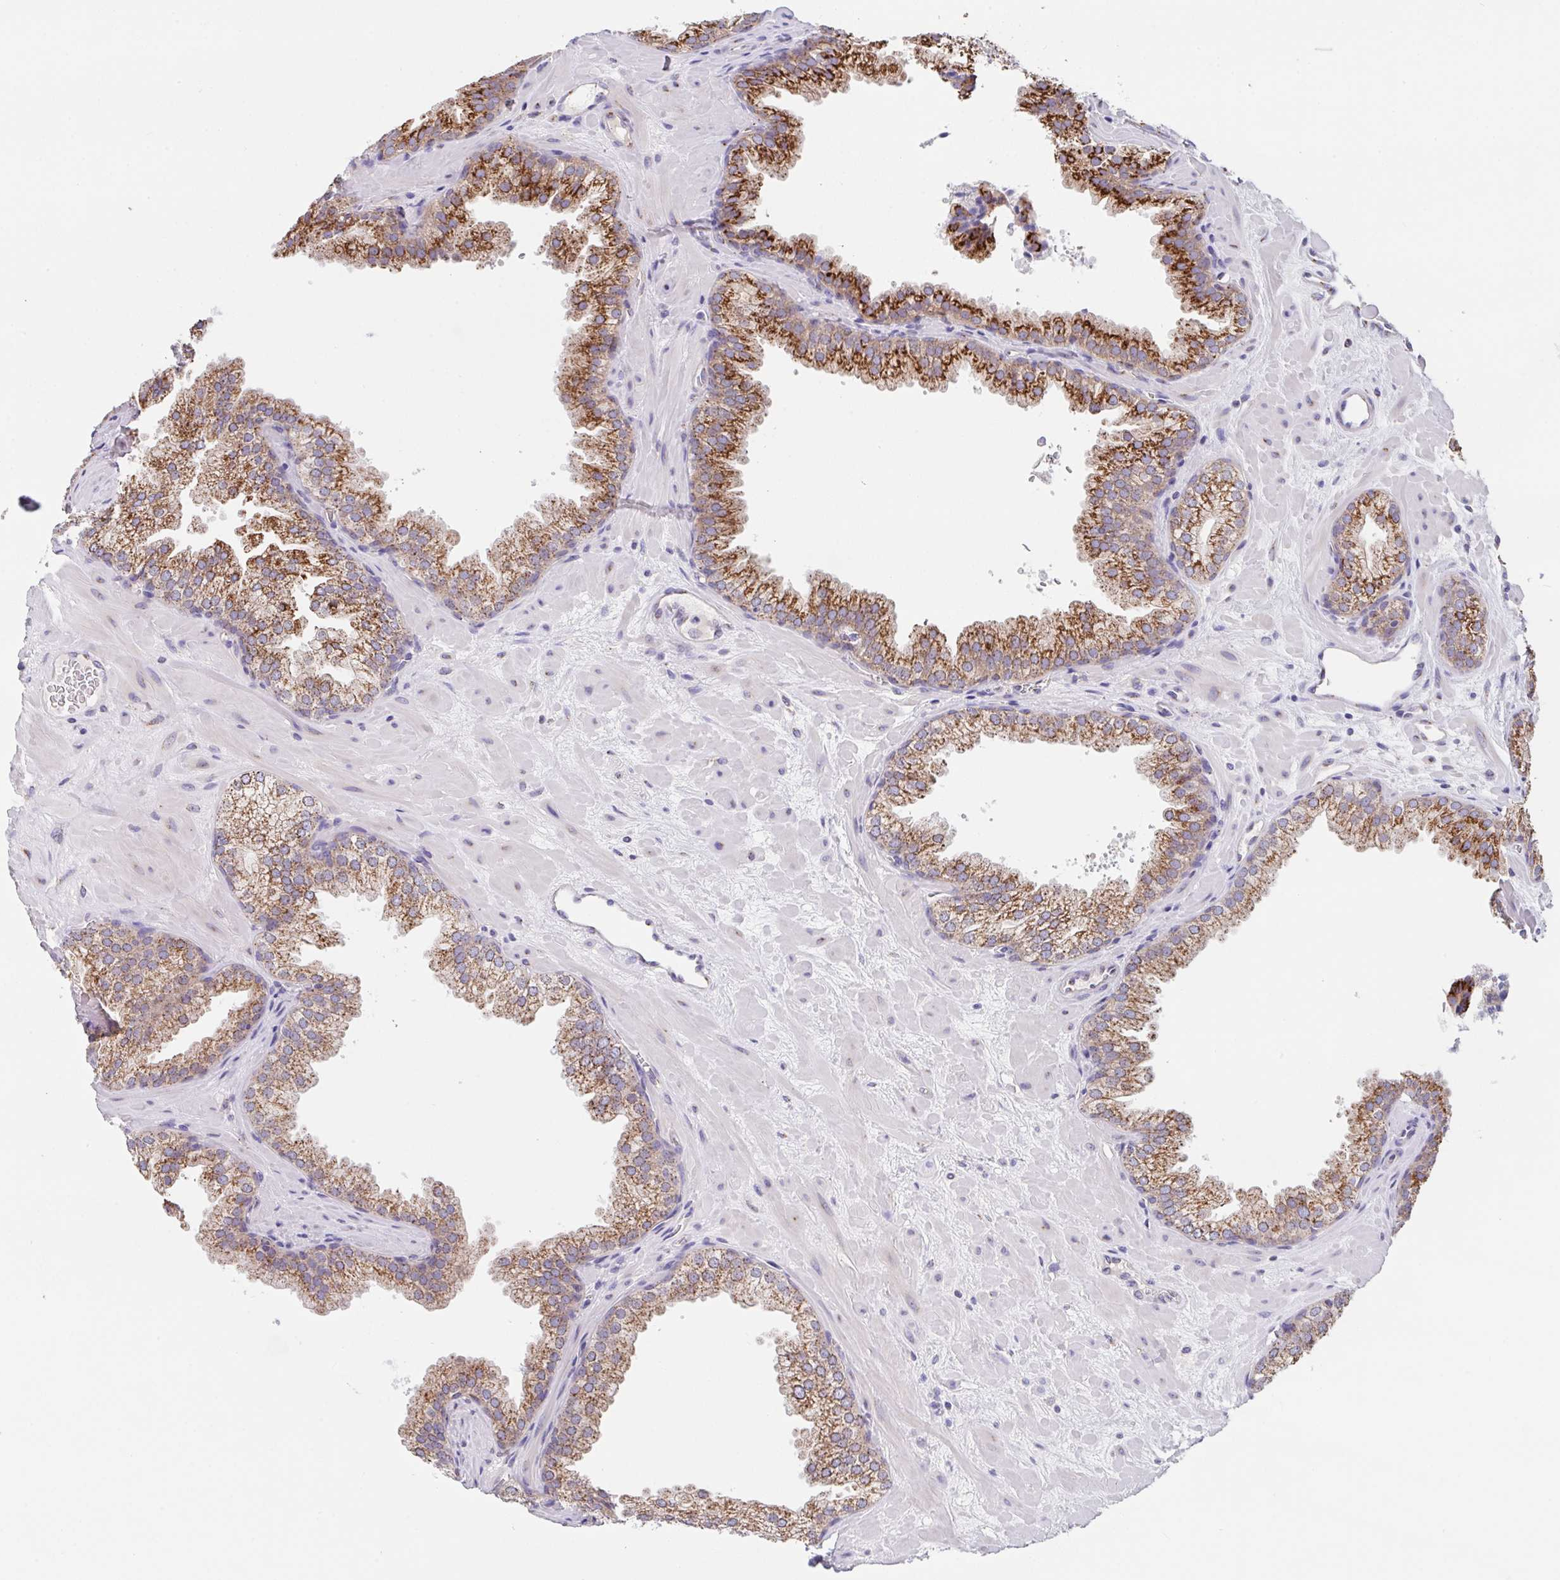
{"staining": {"intensity": "strong", "quantity": ">75%", "location": "cytoplasmic/membranous"}, "tissue": "prostate", "cell_type": "Glandular cells", "image_type": "normal", "snomed": [{"axis": "morphology", "description": "Normal tissue, NOS"}, {"axis": "topography", "description": "Prostate"}], "caption": "Protein analysis of benign prostate demonstrates strong cytoplasmic/membranous expression in about >75% of glandular cells. The protein of interest is stained brown, and the nuclei are stained in blue (DAB (3,3'-diaminobenzidine) IHC with brightfield microscopy, high magnification).", "gene": "PROSER3", "patient": {"sex": "male", "age": 37}}